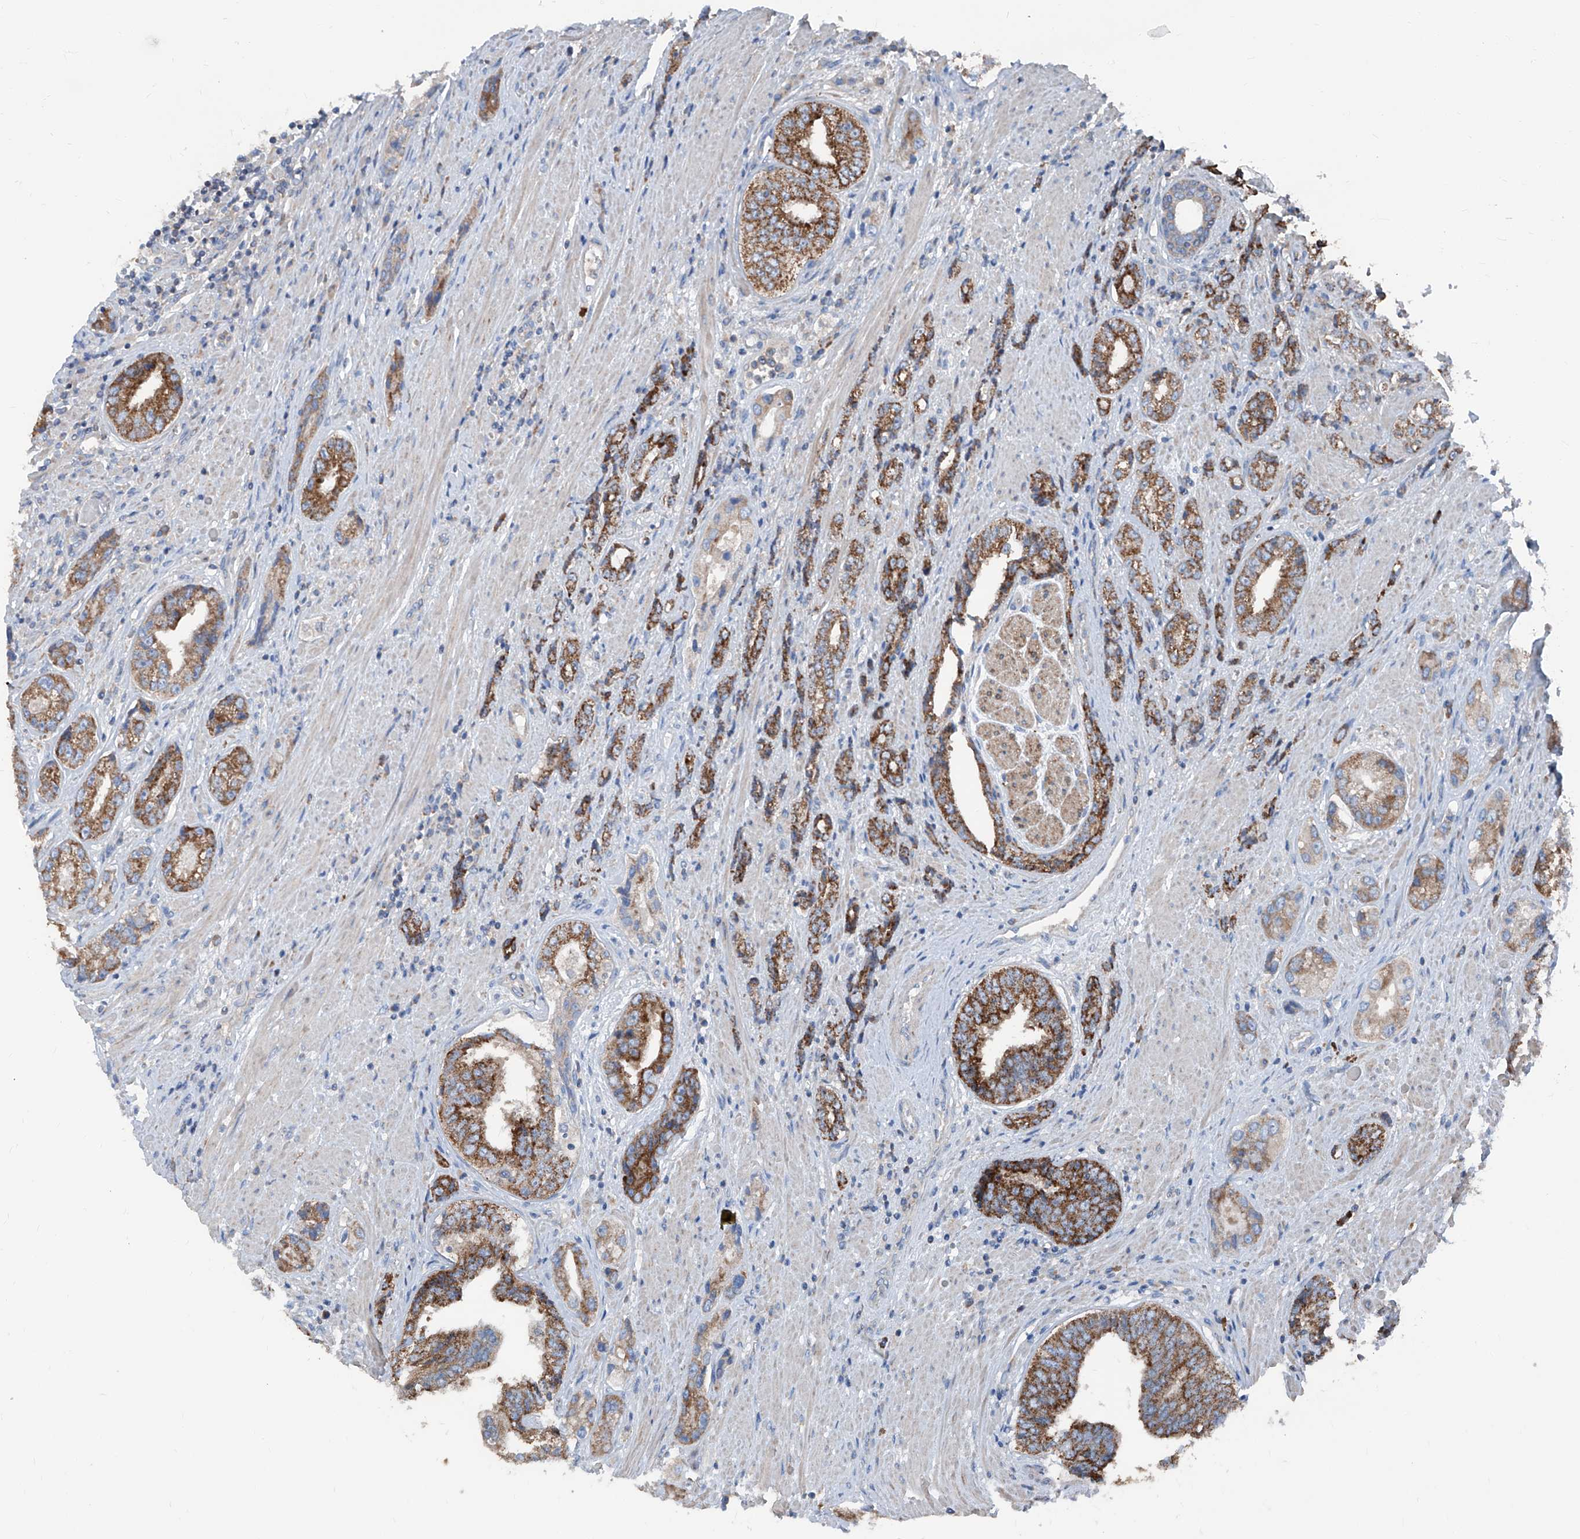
{"staining": {"intensity": "strong", "quantity": ">75%", "location": "cytoplasmic/membranous"}, "tissue": "prostate cancer", "cell_type": "Tumor cells", "image_type": "cancer", "snomed": [{"axis": "morphology", "description": "Adenocarcinoma, High grade"}, {"axis": "topography", "description": "Prostate"}], "caption": "A high amount of strong cytoplasmic/membranous positivity is identified in approximately >75% of tumor cells in high-grade adenocarcinoma (prostate) tissue.", "gene": "GPAT3", "patient": {"sex": "male", "age": 61}}